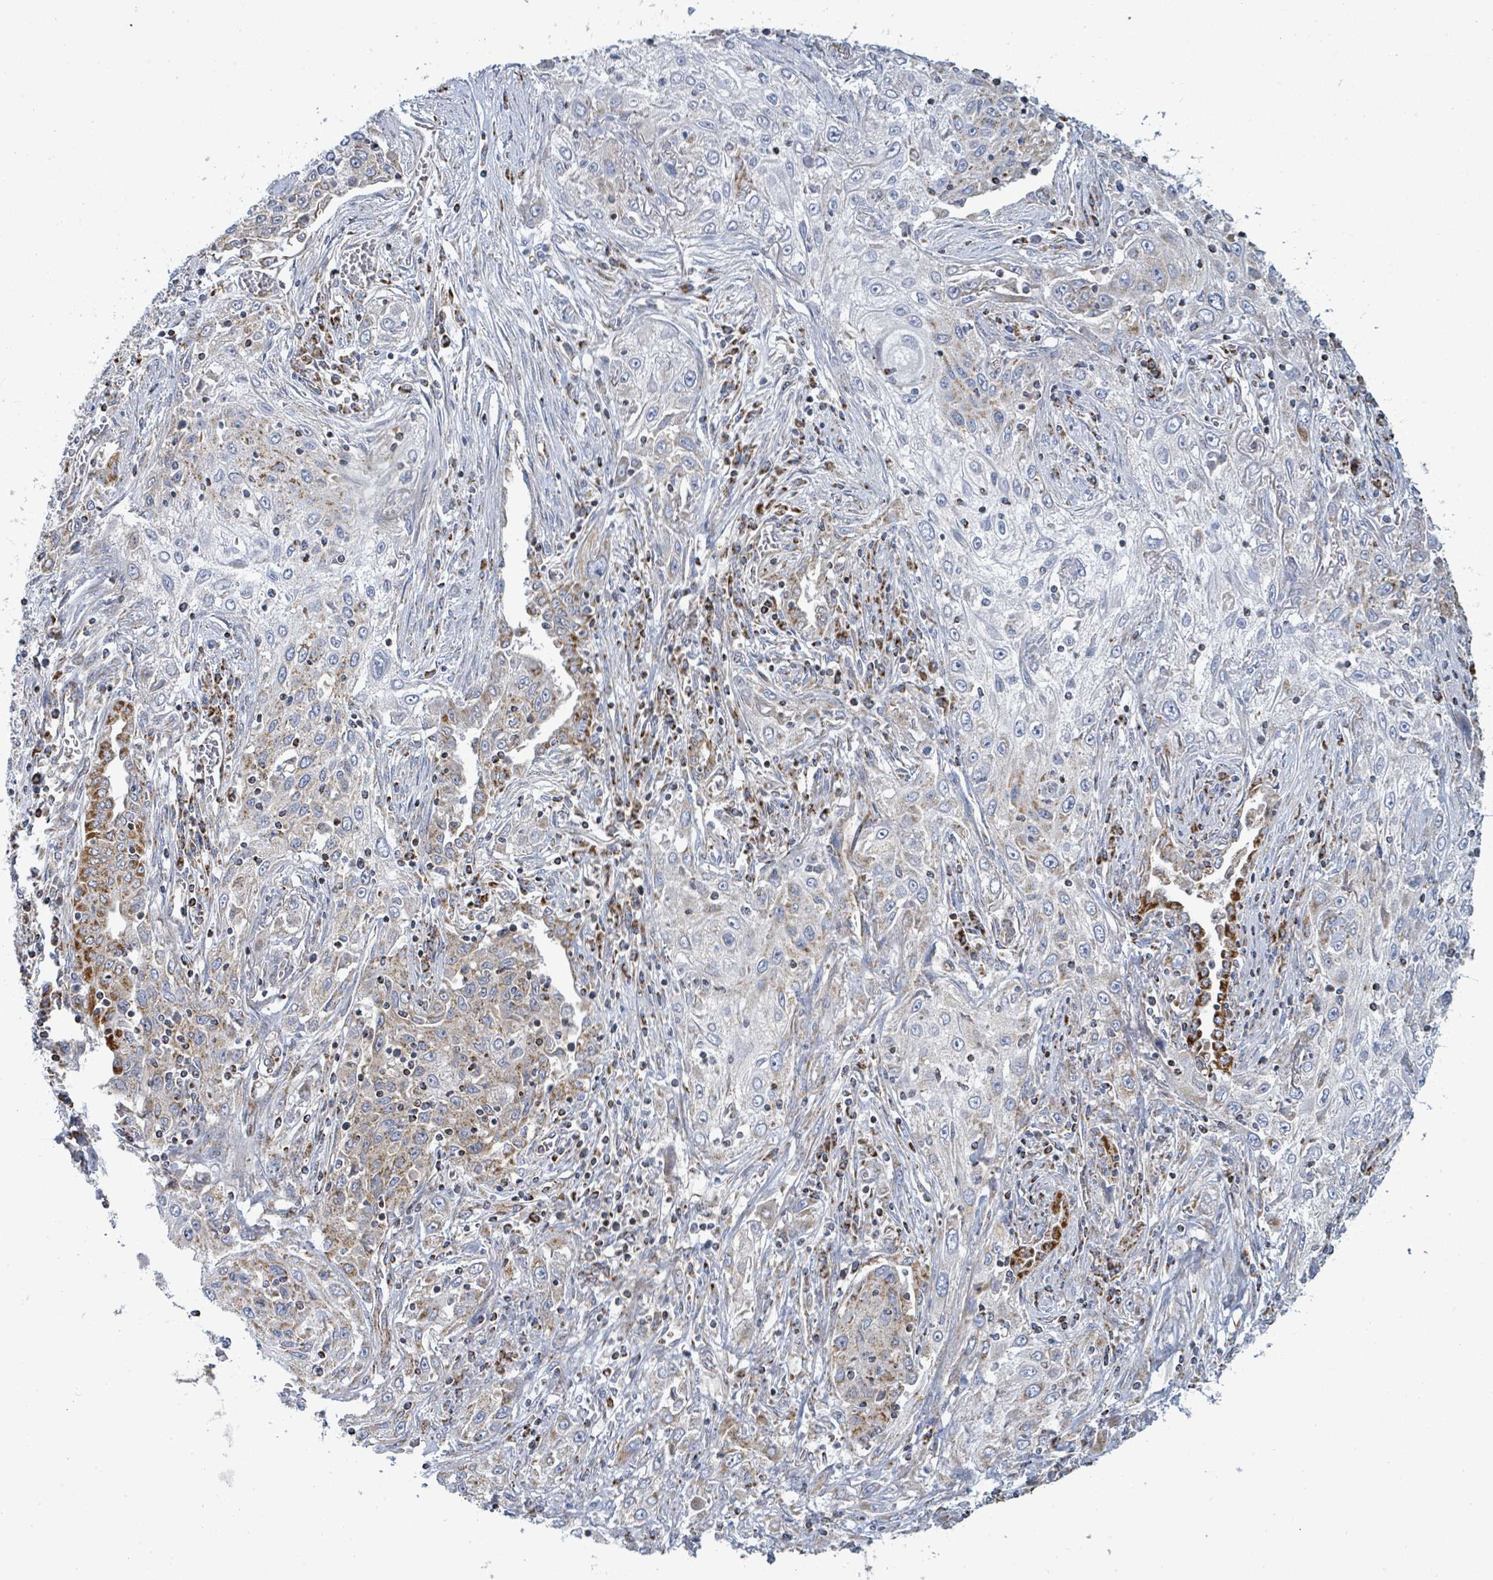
{"staining": {"intensity": "weak", "quantity": "<25%", "location": "cytoplasmic/membranous"}, "tissue": "lung cancer", "cell_type": "Tumor cells", "image_type": "cancer", "snomed": [{"axis": "morphology", "description": "Squamous cell carcinoma, NOS"}, {"axis": "topography", "description": "Lung"}], "caption": "Lung squamous cell carcinoma stained for a protein using immunohistochemistry (IHC) exhibits no staining tumor cells.", "gene": "SUCLG2", "patient": {"sex": "female", "age": 69}}